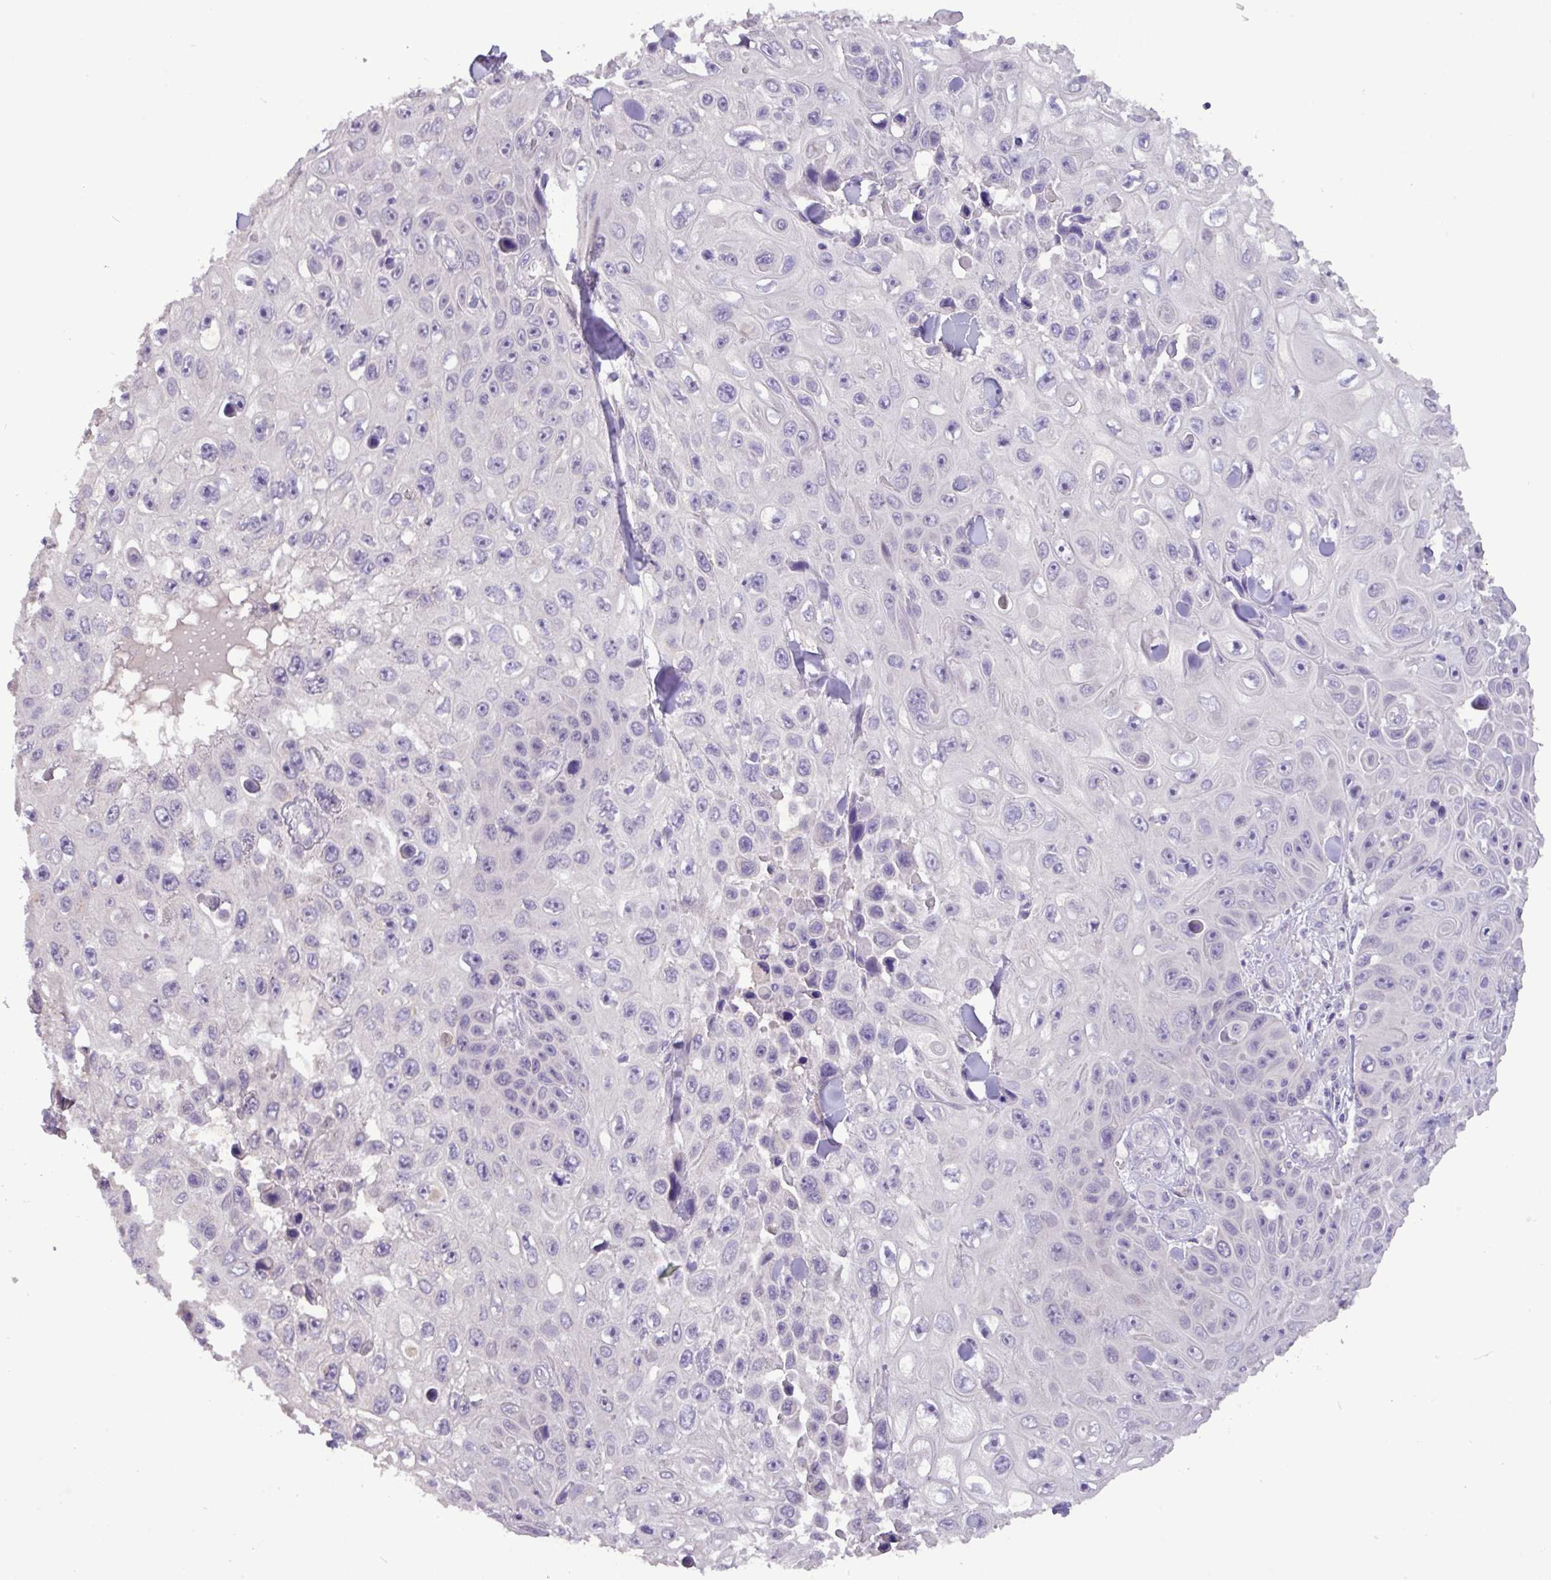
{"staining": {"intensity": "negative", "quantity": "none", "location": "none"}, "tissue": "skin cancer", "cell_type": "Tumor cells", "image_type": "cancer", "snomed": [{"axis": "morphology", "description": "Squamous cell carcinoma, NOS"}, {"axis": "topography", "description": "Skin"}], "caption": "Tumor cells show no significant staining in skin cancer (squamous cell carcinoma). Nuclei are stained in blue.", "gene": "PAX8", "patient": {"sex": "male", "age": 82}}